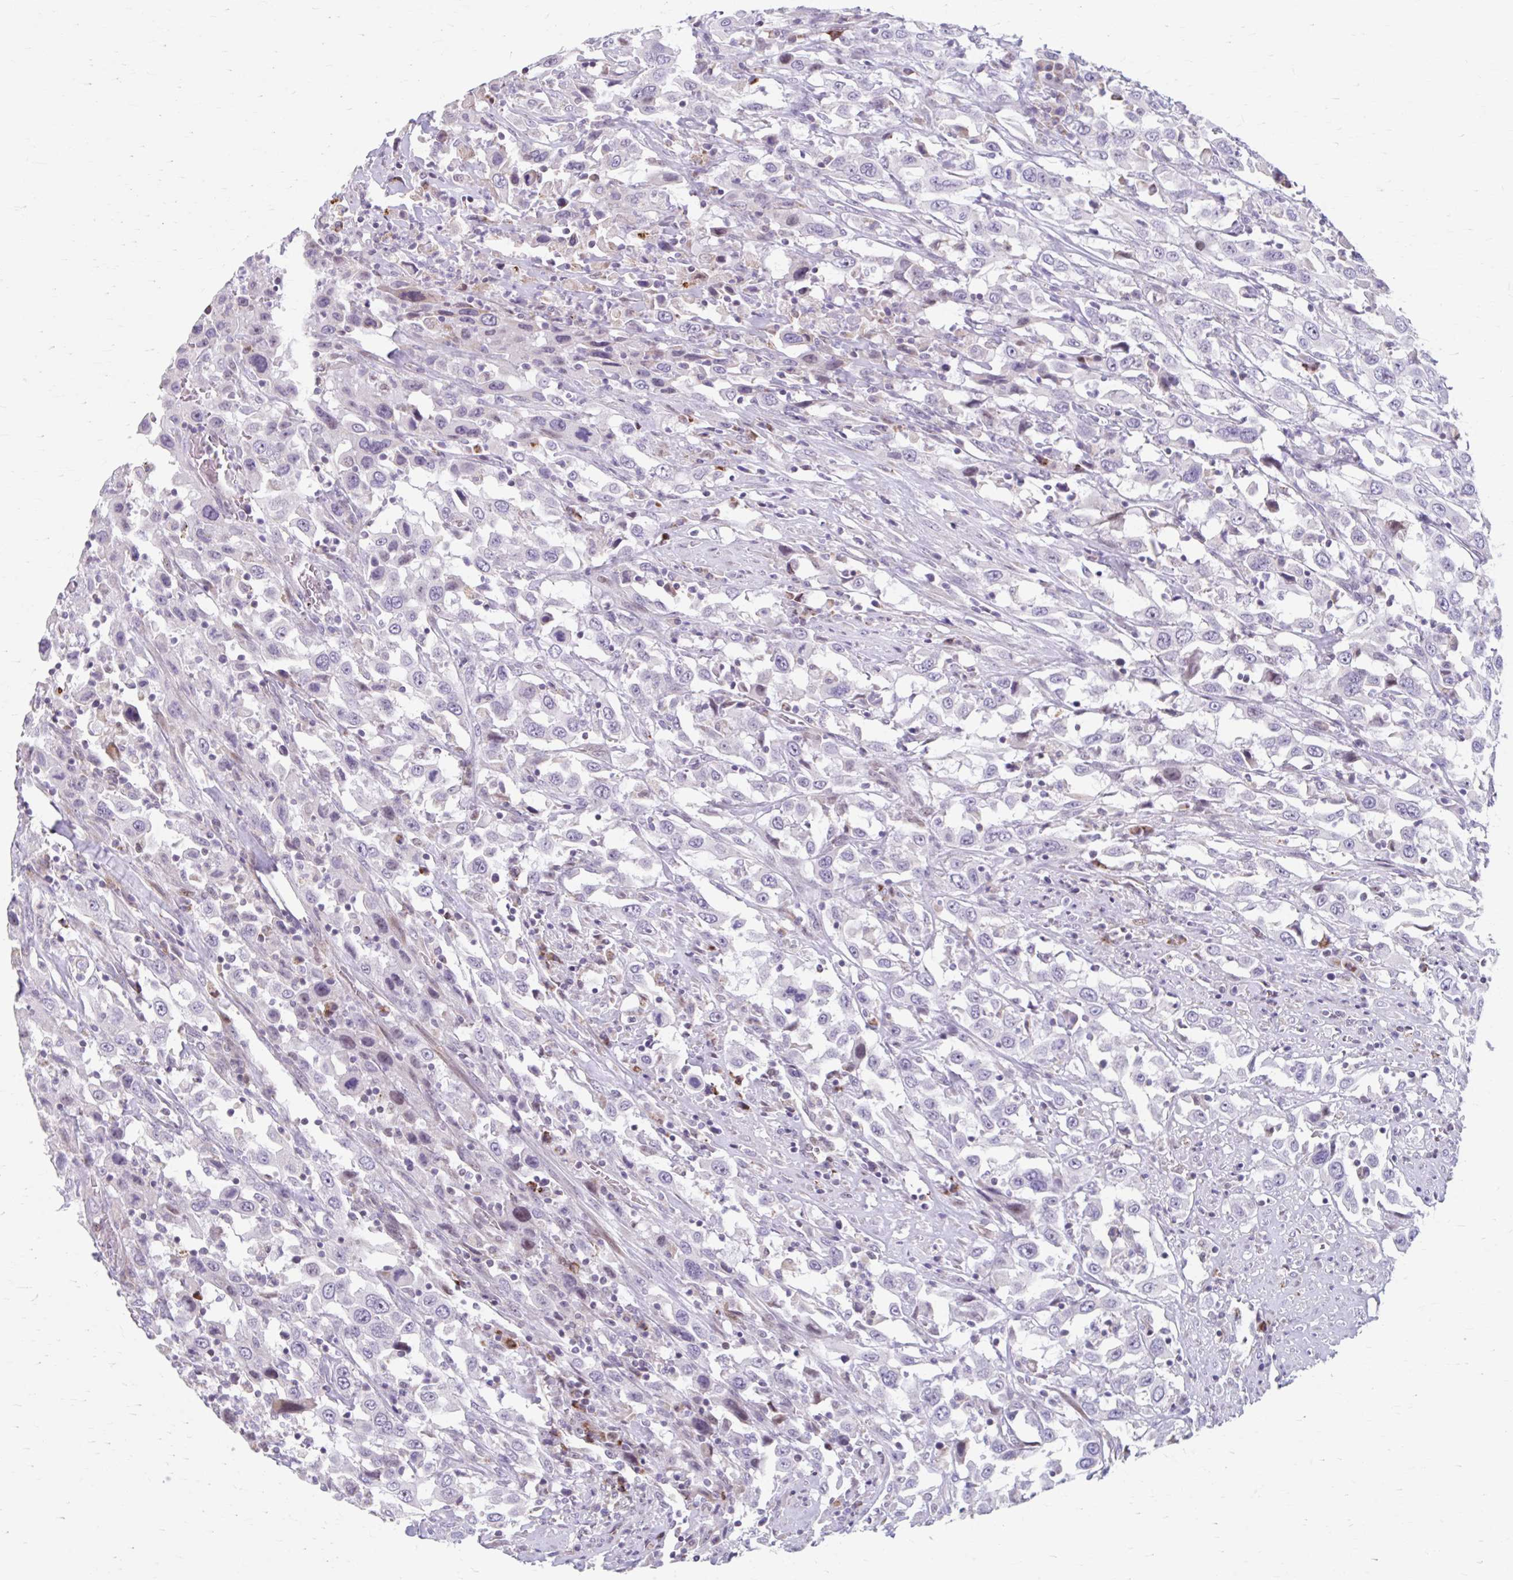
{"staining": {"intensity": "weak", "quantity": "<25%", "location": "nuclear"}, "tissue": "urothelial cancer", "cell_type": "Tumor cells", "image_type": "cancer", "snomed": [{"axis": "morphology", "description": "Urothelial carcinoma, High grade"}, {"axis": "topography", "description": "Urinary bladder"}], "caption": "Immunohistochemical staining of urothelial cancer reveals no significant staining in tumor cells. (Stains: DAB immunohistochemistry with hematoxylin counter stain, Microscopy: brightfield microscopy at high magnification).", "gene": "BEAN1", "patient": {"sex": "male", "age": 61}}